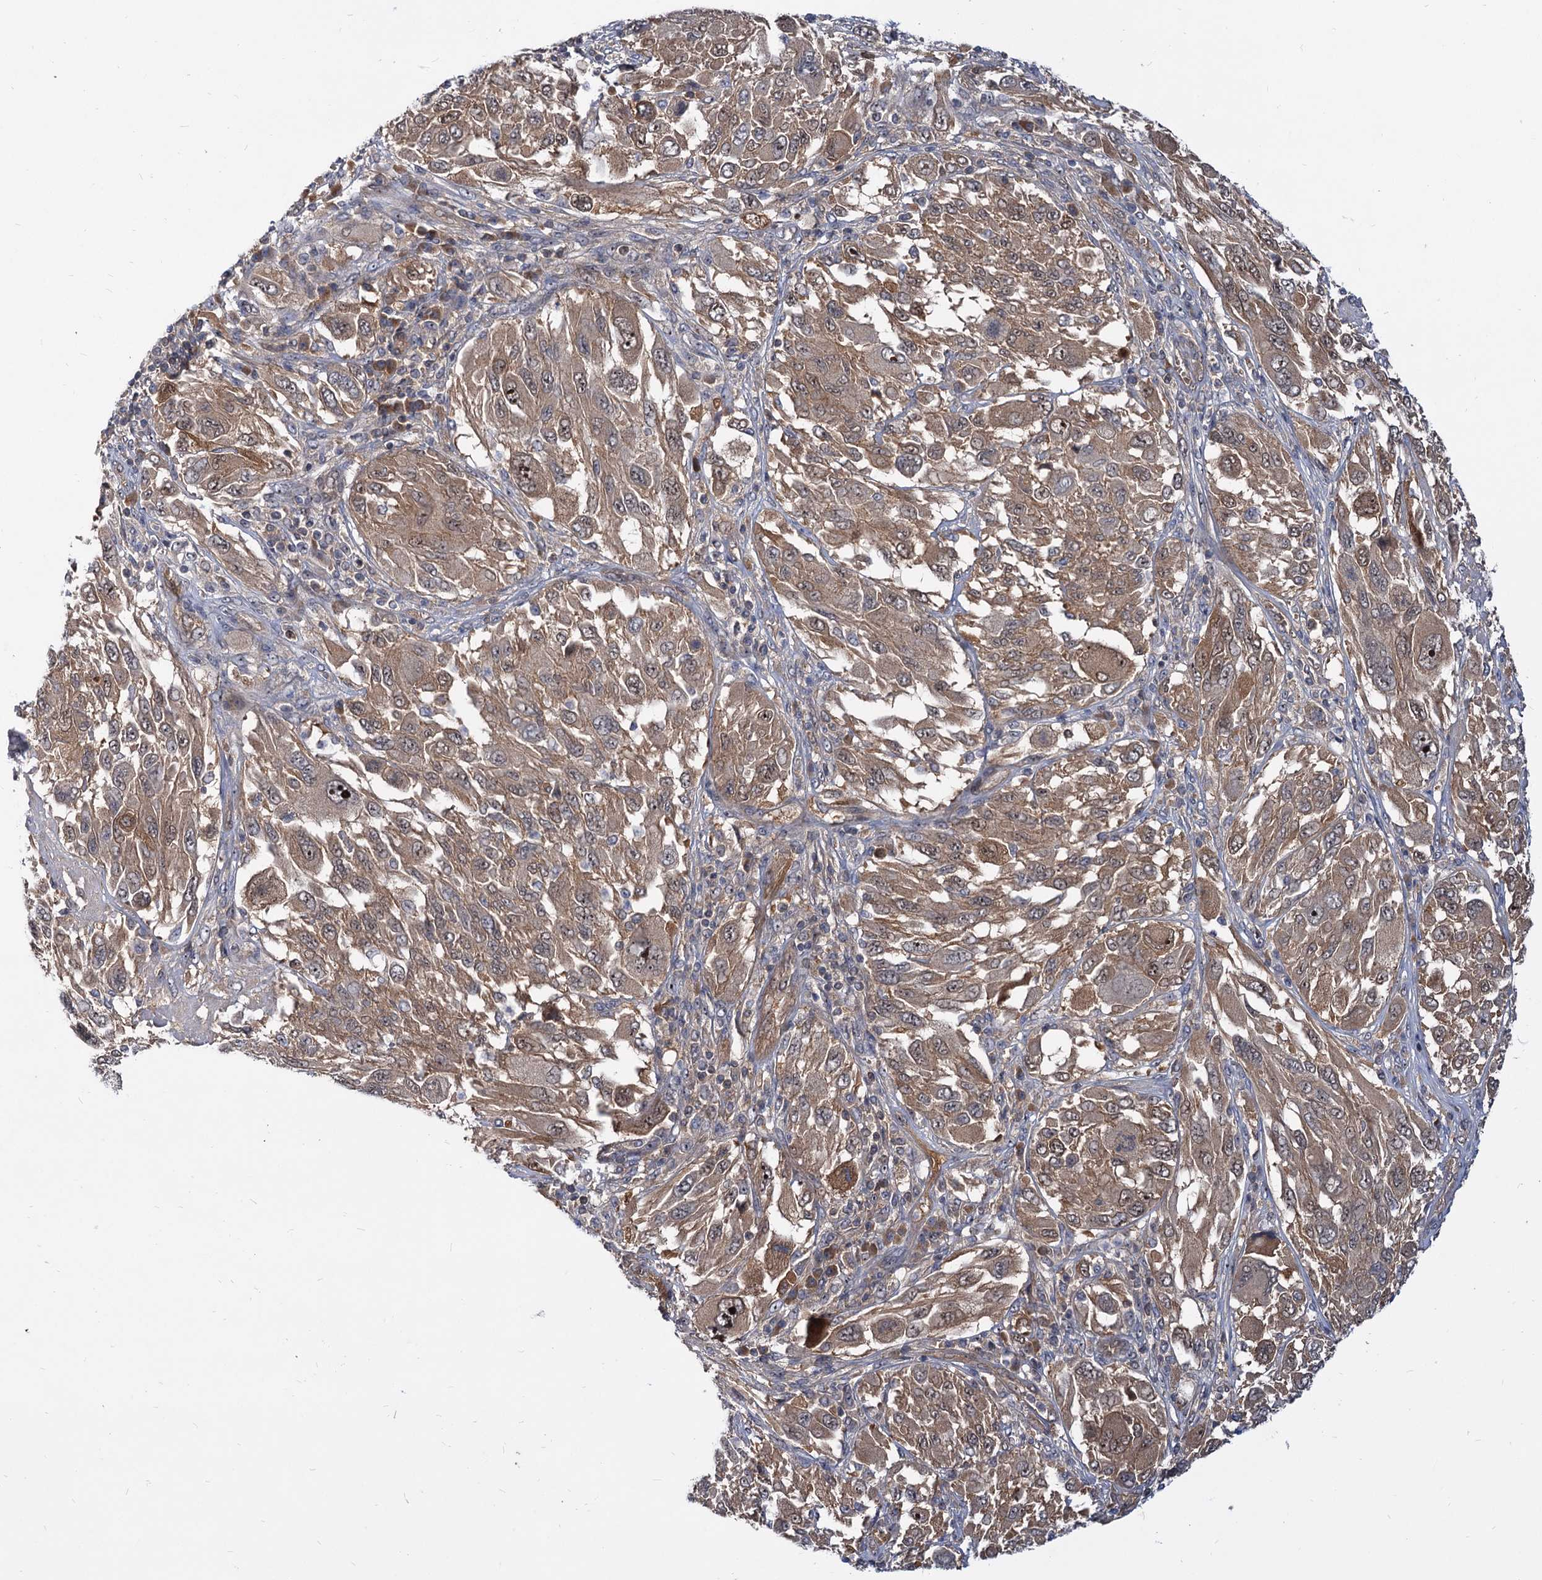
{"staining": {"intensity": "moderate", "quantity": ">75%", "location": "cytoplasmic/membranous,nuclear"}, "tissue": "melanoma", "cell_type": "Tumor cells", "image_type": "cancer", "snomed": [{"axis": "morphology", "description": "Malignant melanoma, NOS"}, {"axis": "topography", "description": "Skin"}], "caption": "Immunohistochemistry histopathology image of neoplastic tissue: malignant melanoma stained using immunohistochemistry exhibits medium levels of moderate protein expression localized specifically in the cytoplasmic/membranous and nuclear of tumor cells, appearing as a cytoplasmic/membranous and nuclear brown color.", "gene": "SNX15", "patient": {"sex": "female", "age": 91}}